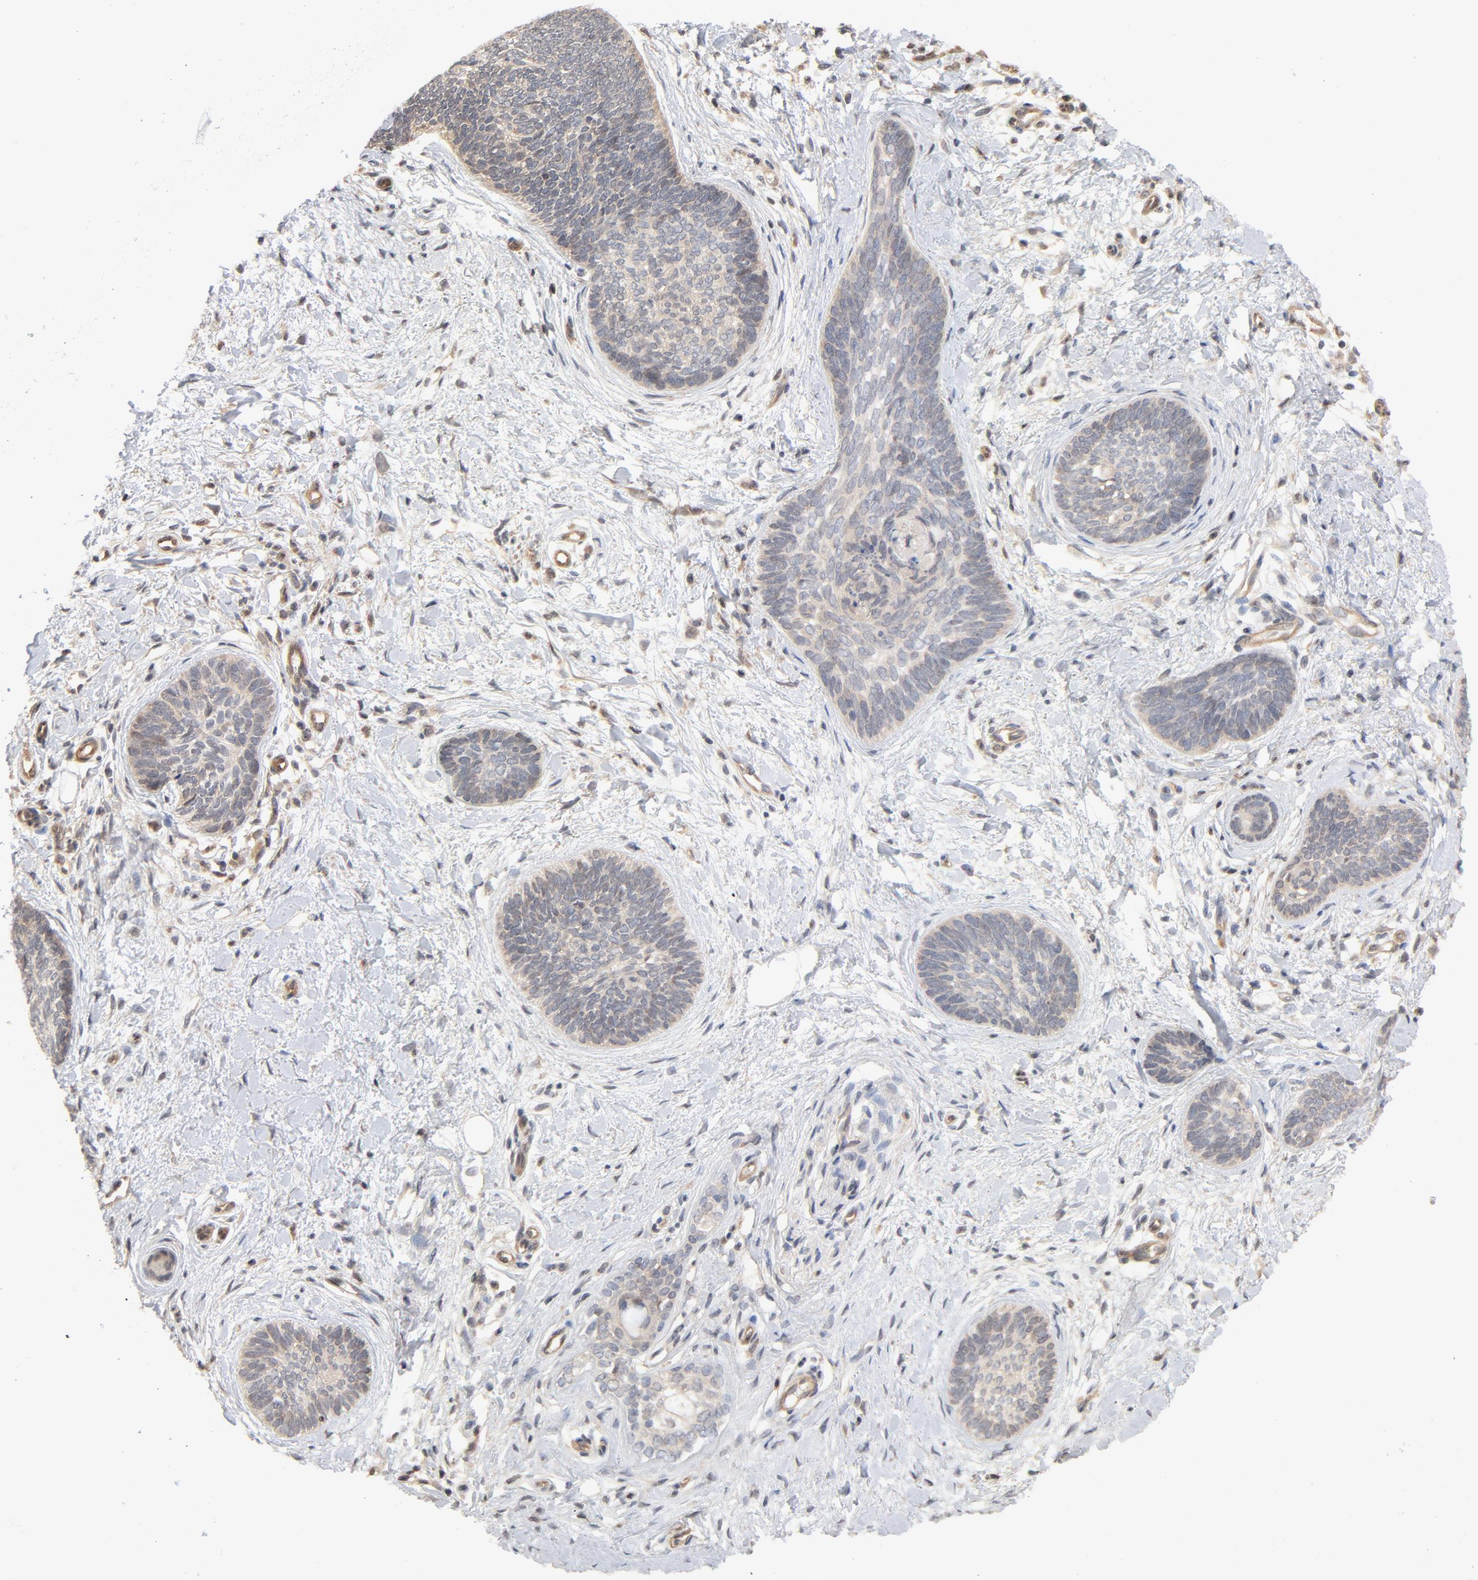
{"staining": {"intensity": "weak", "quantity": ">75%", "location": "cytoplasmic/membranous"}, "tissue": "skin cancer", "cell_type": "Tumor cells", "image_type": "cancer", "snomed": [{"axis": "morphology", "description": "Basal cell carcinoma"}, {"axis": "topography", "description": "Skin"}], "caption": "Human skin cancer stained with a protein marker exhibits weak staining in tumor cells.", "gene": "CDC37", "patient": {"sex": "female", "age": 81}}